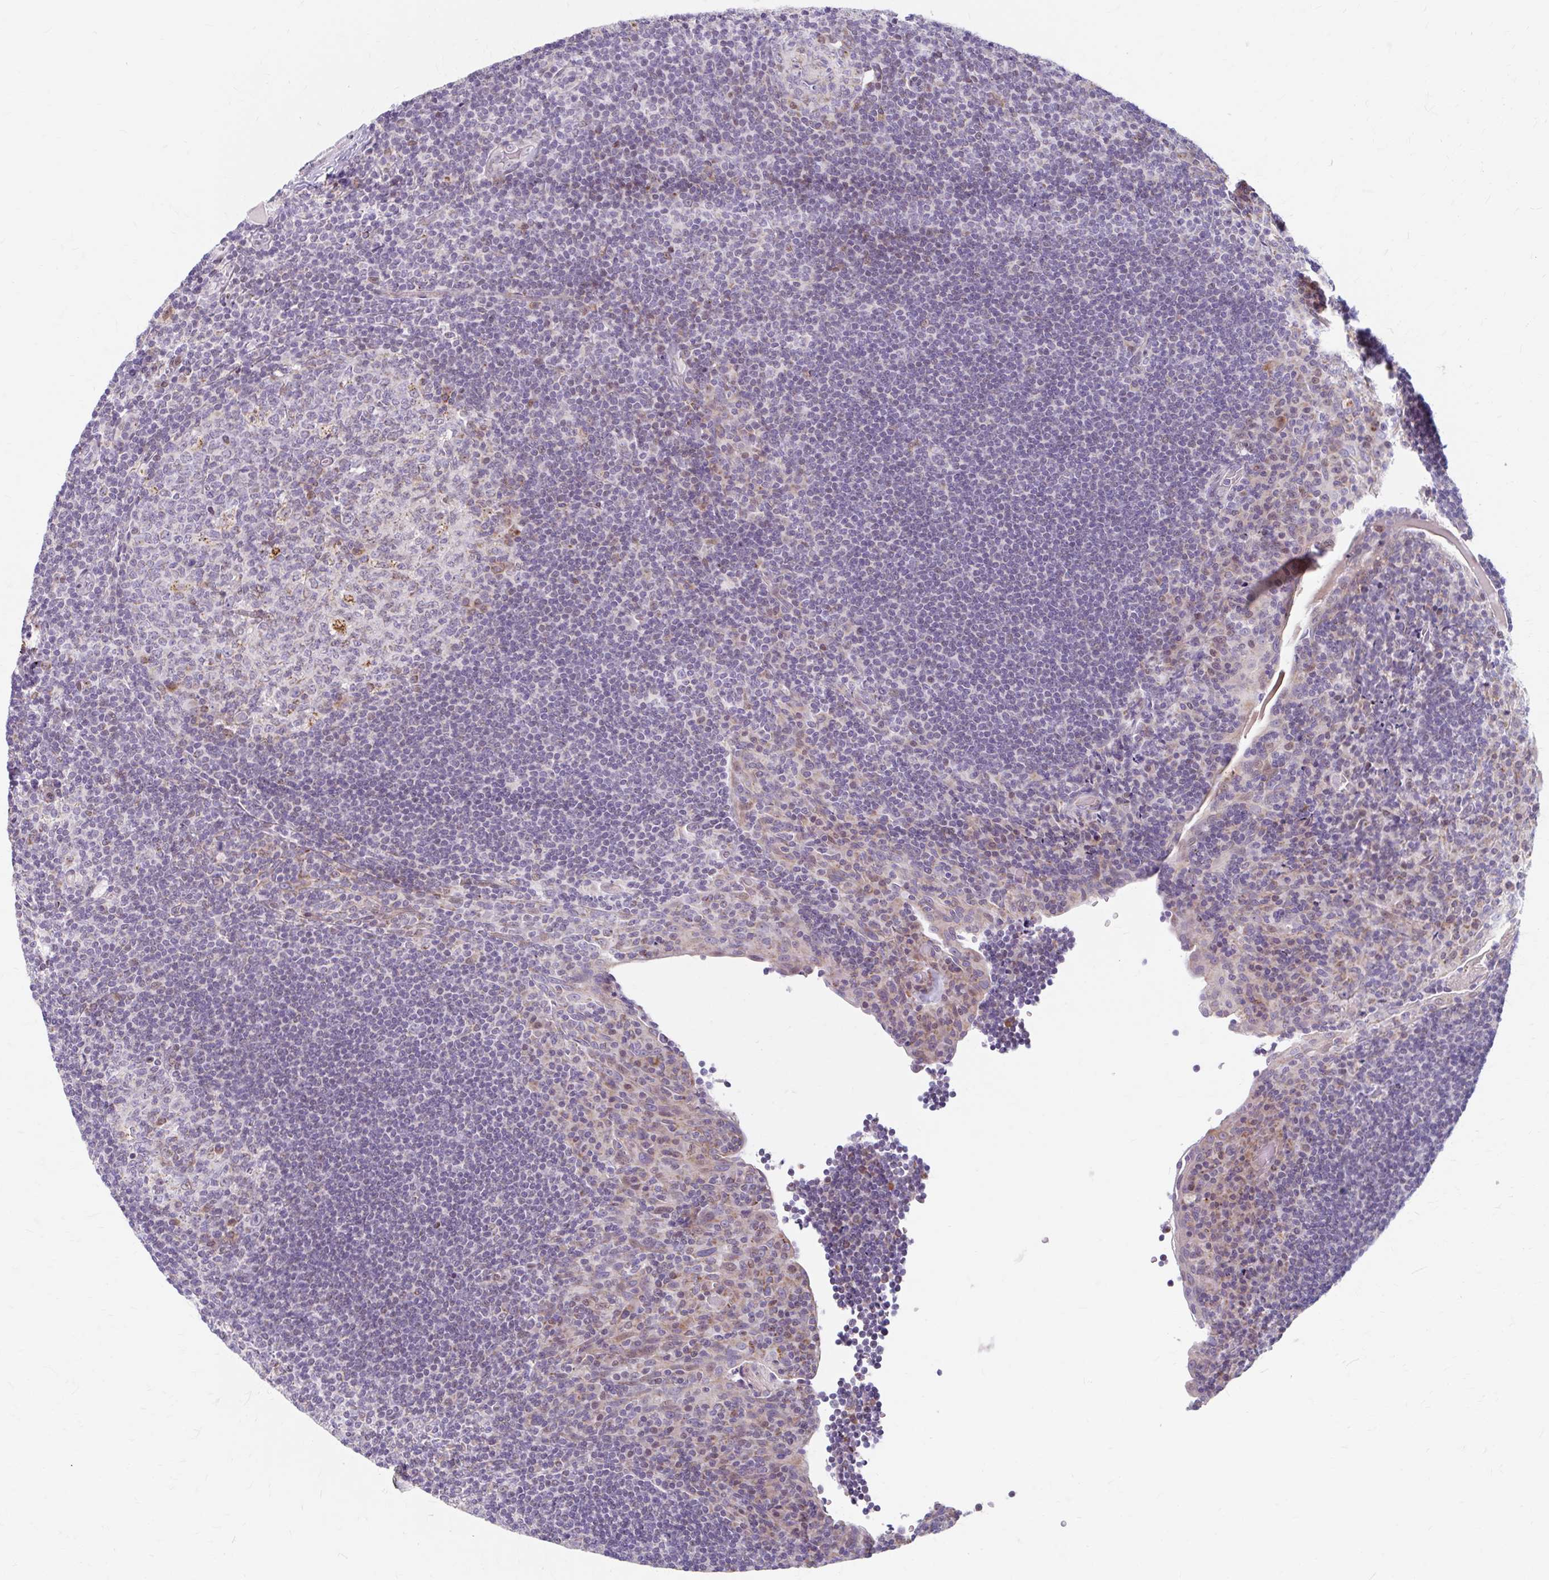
{"staining": {"intensity": "negative", "quantity": "none", "location": "none"}, "tissue": "tonsil", "cell_type": "Germinal center cells", "image_type": "normal", "snomed": [{"axis": "morphology", "description": "Normal tissue, NOS"}, {"axis": "topography", "description": "Tonsil"}], "caption": "Germinal center cells are negative for protein expression in normal human tonsil.", "gene": "BEAN1", "patient": {"sex": "male", "age": 17}}